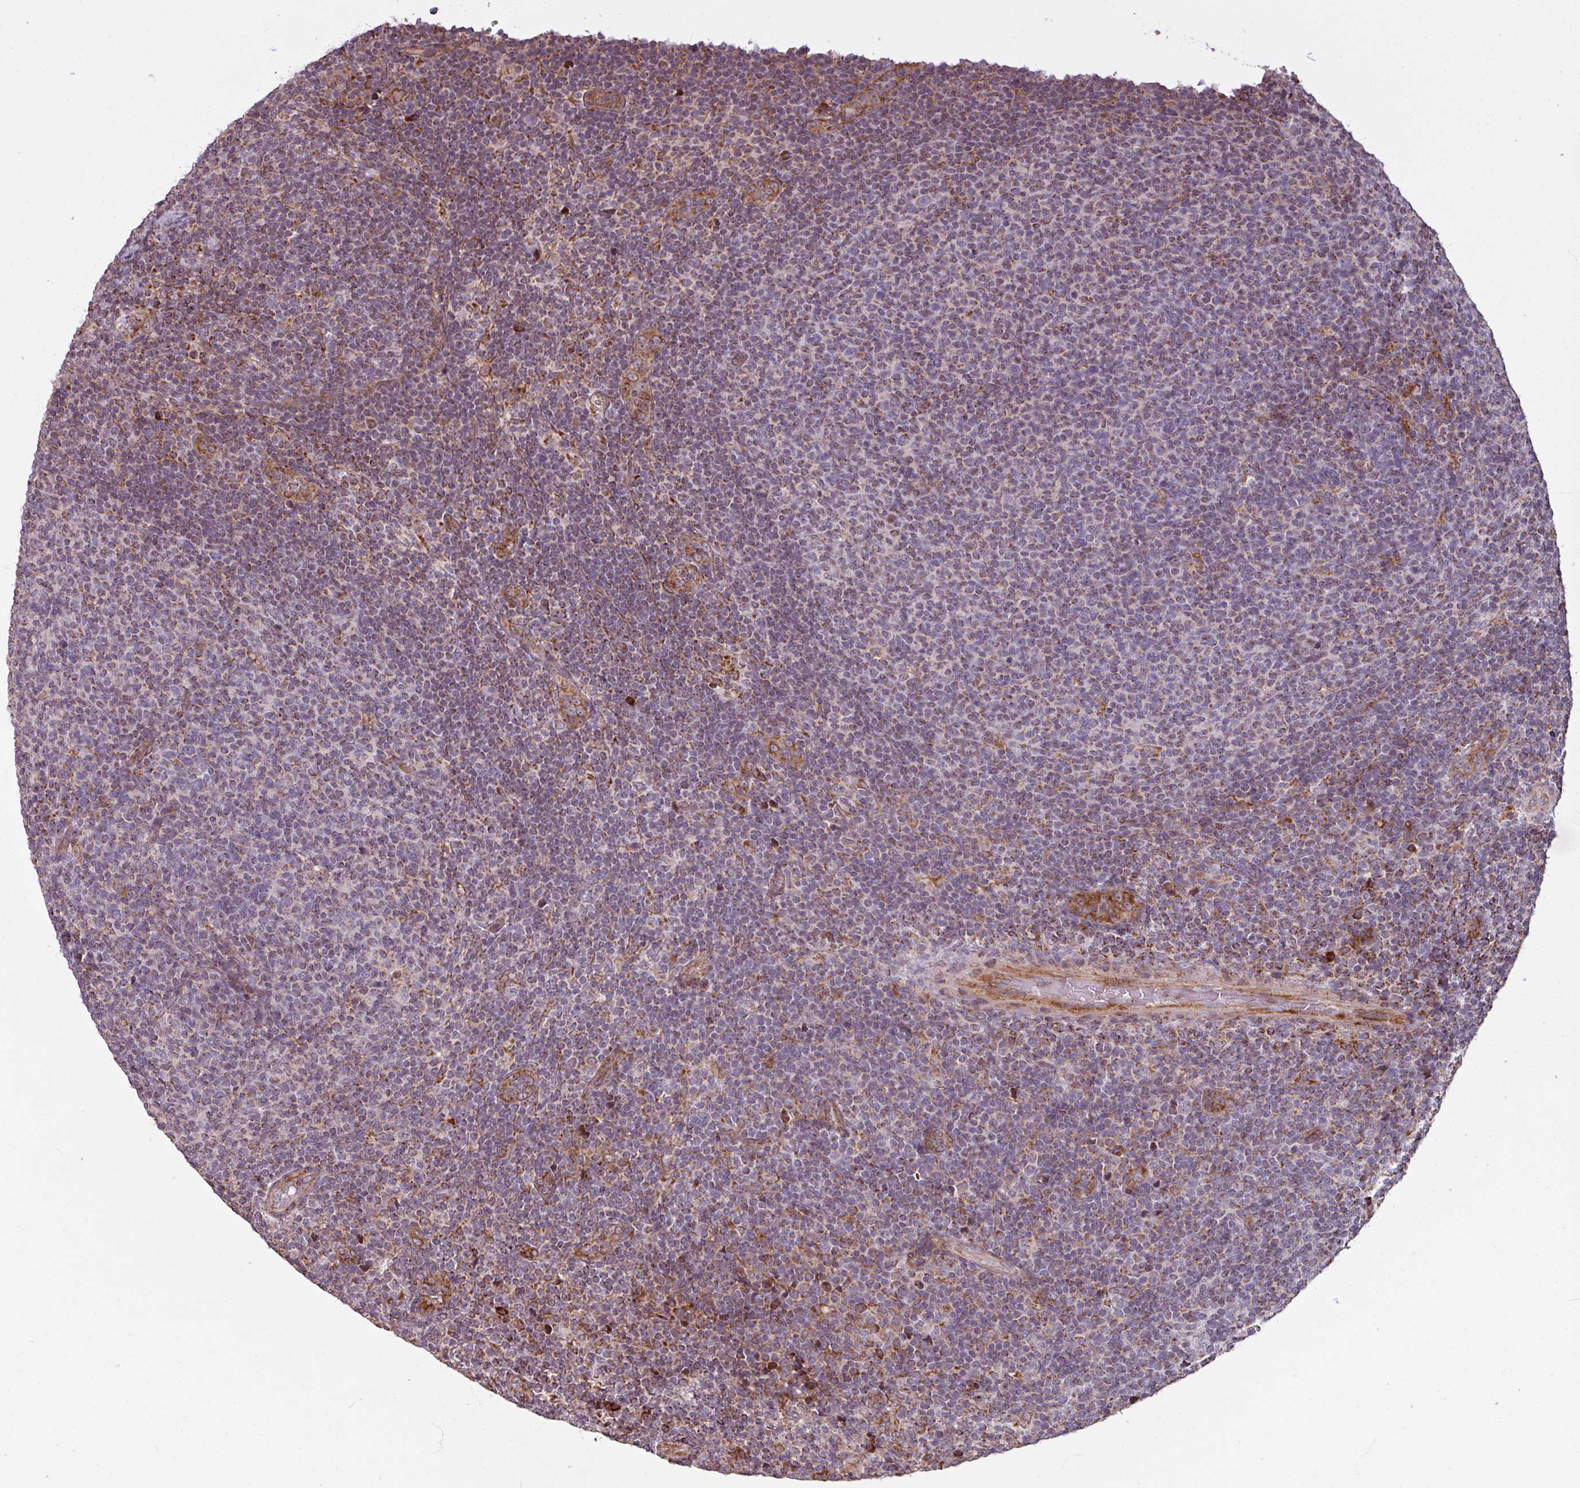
{"staining": {"intensity": "moderate", "quantity": "25%-75%", "location": "cytoplasmic/membranous"}, "tissue": "lymphoma", "cell_type": "Tumor cells", "image_type": "cancer", "snomed": [{"axis": "morphology", "description": "Malignant lymphoma, non-Hodgkin's type, Low grade"}, {"axis": "topography", "description": "Lymph node"}], "caption": "A medium amount of moderate cytoplasmic/membranous positivity is seen in about 25%-75% of tumor cells in low-grade malignant lymphoma, non-Hodgkin's type tissue.", "gene": "MAGT1", "patient": {"sex": "male", "age": 66}}